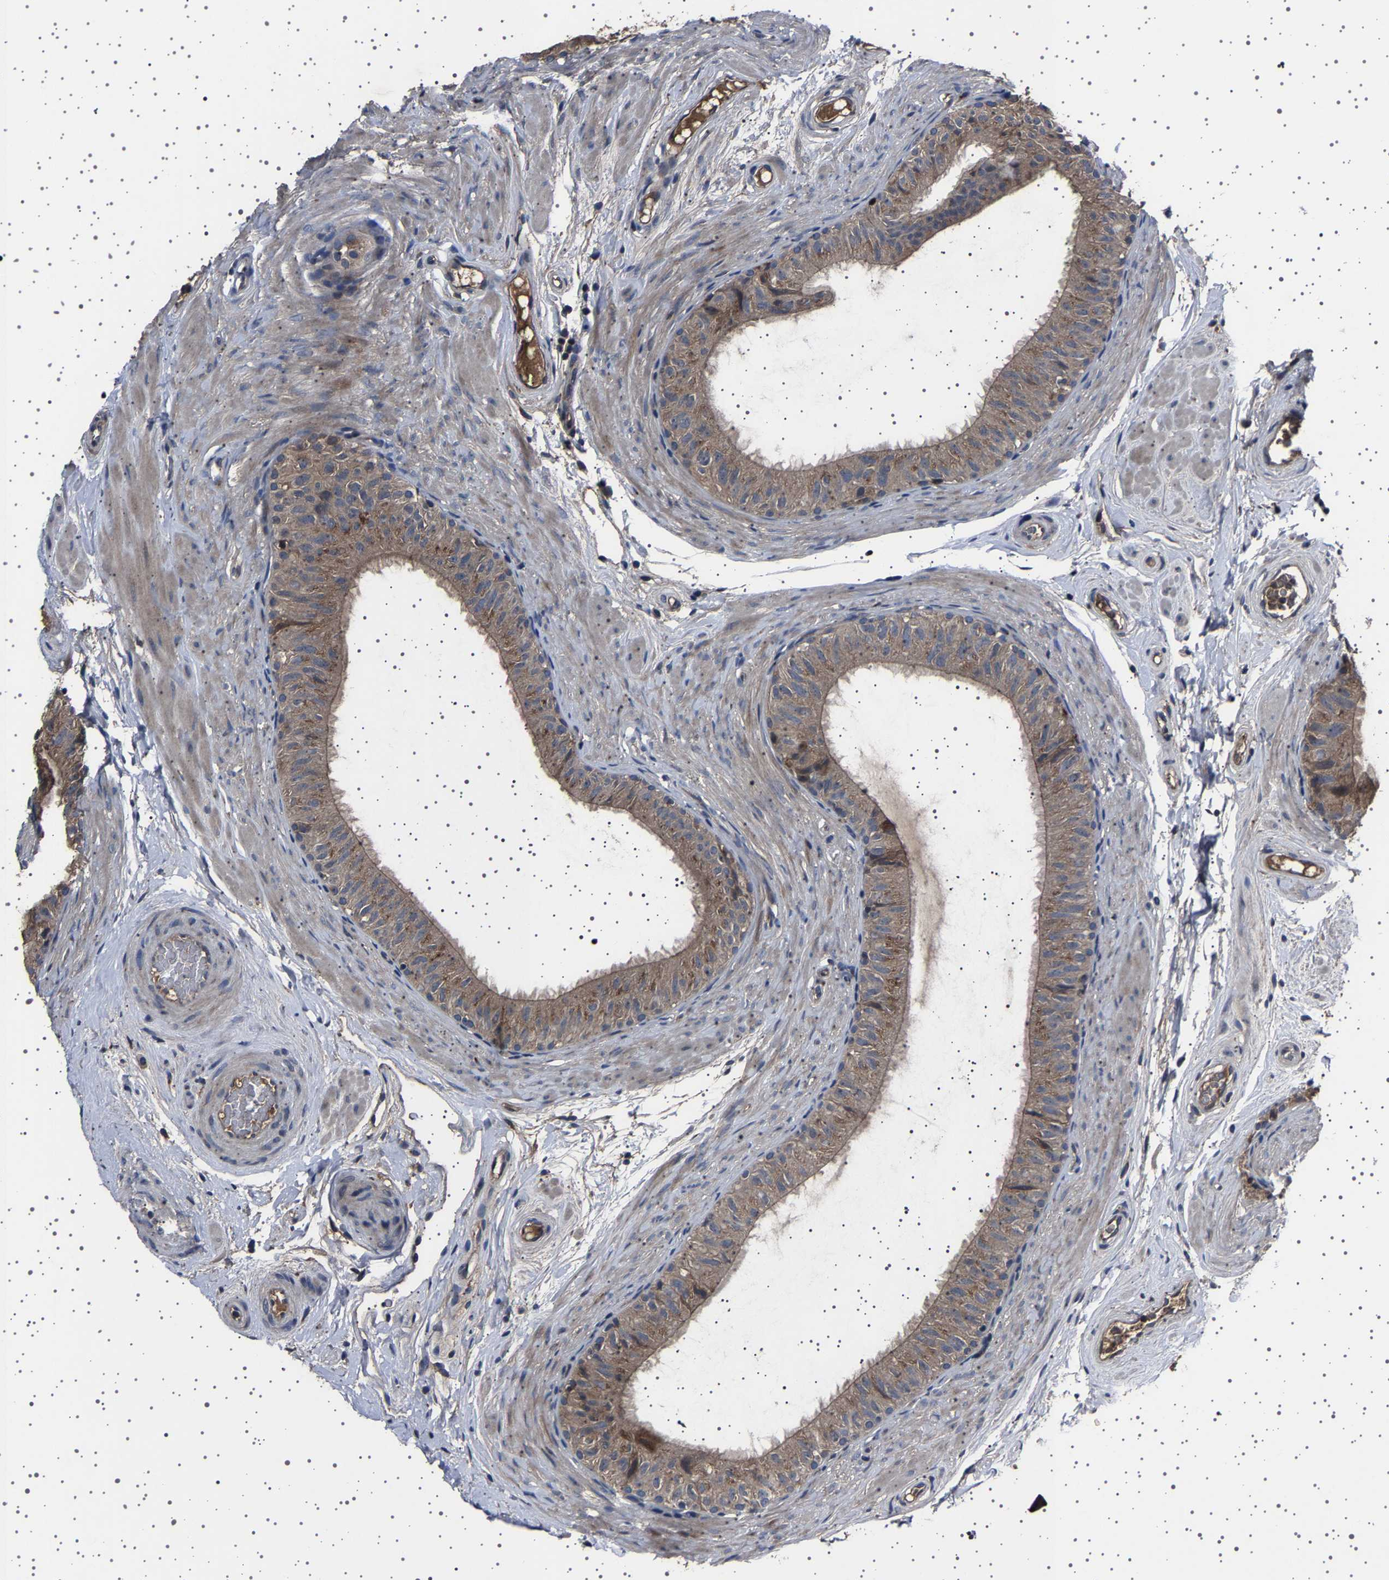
{"staining": {"intensity": "weak", "quantity": ">75%", "location": "cytoplasmic/membranous"}, "tissue": "epididymis", "cell_type": "Glandular cells", "image_type": "normal", "snomed": [{"axis": "morphology", "description": "Normal tissue, NOS"}, {"axis": "topography", "description": "Epididymis"}], "caption": "About >75% of glandular cells in normal epididymis display weak cytoplasmic/membranous protein staining as visualized by brown immunohistochemical staining.", "gene": "NCKAP1", "patient": {"sex": "male", "age": 34}}